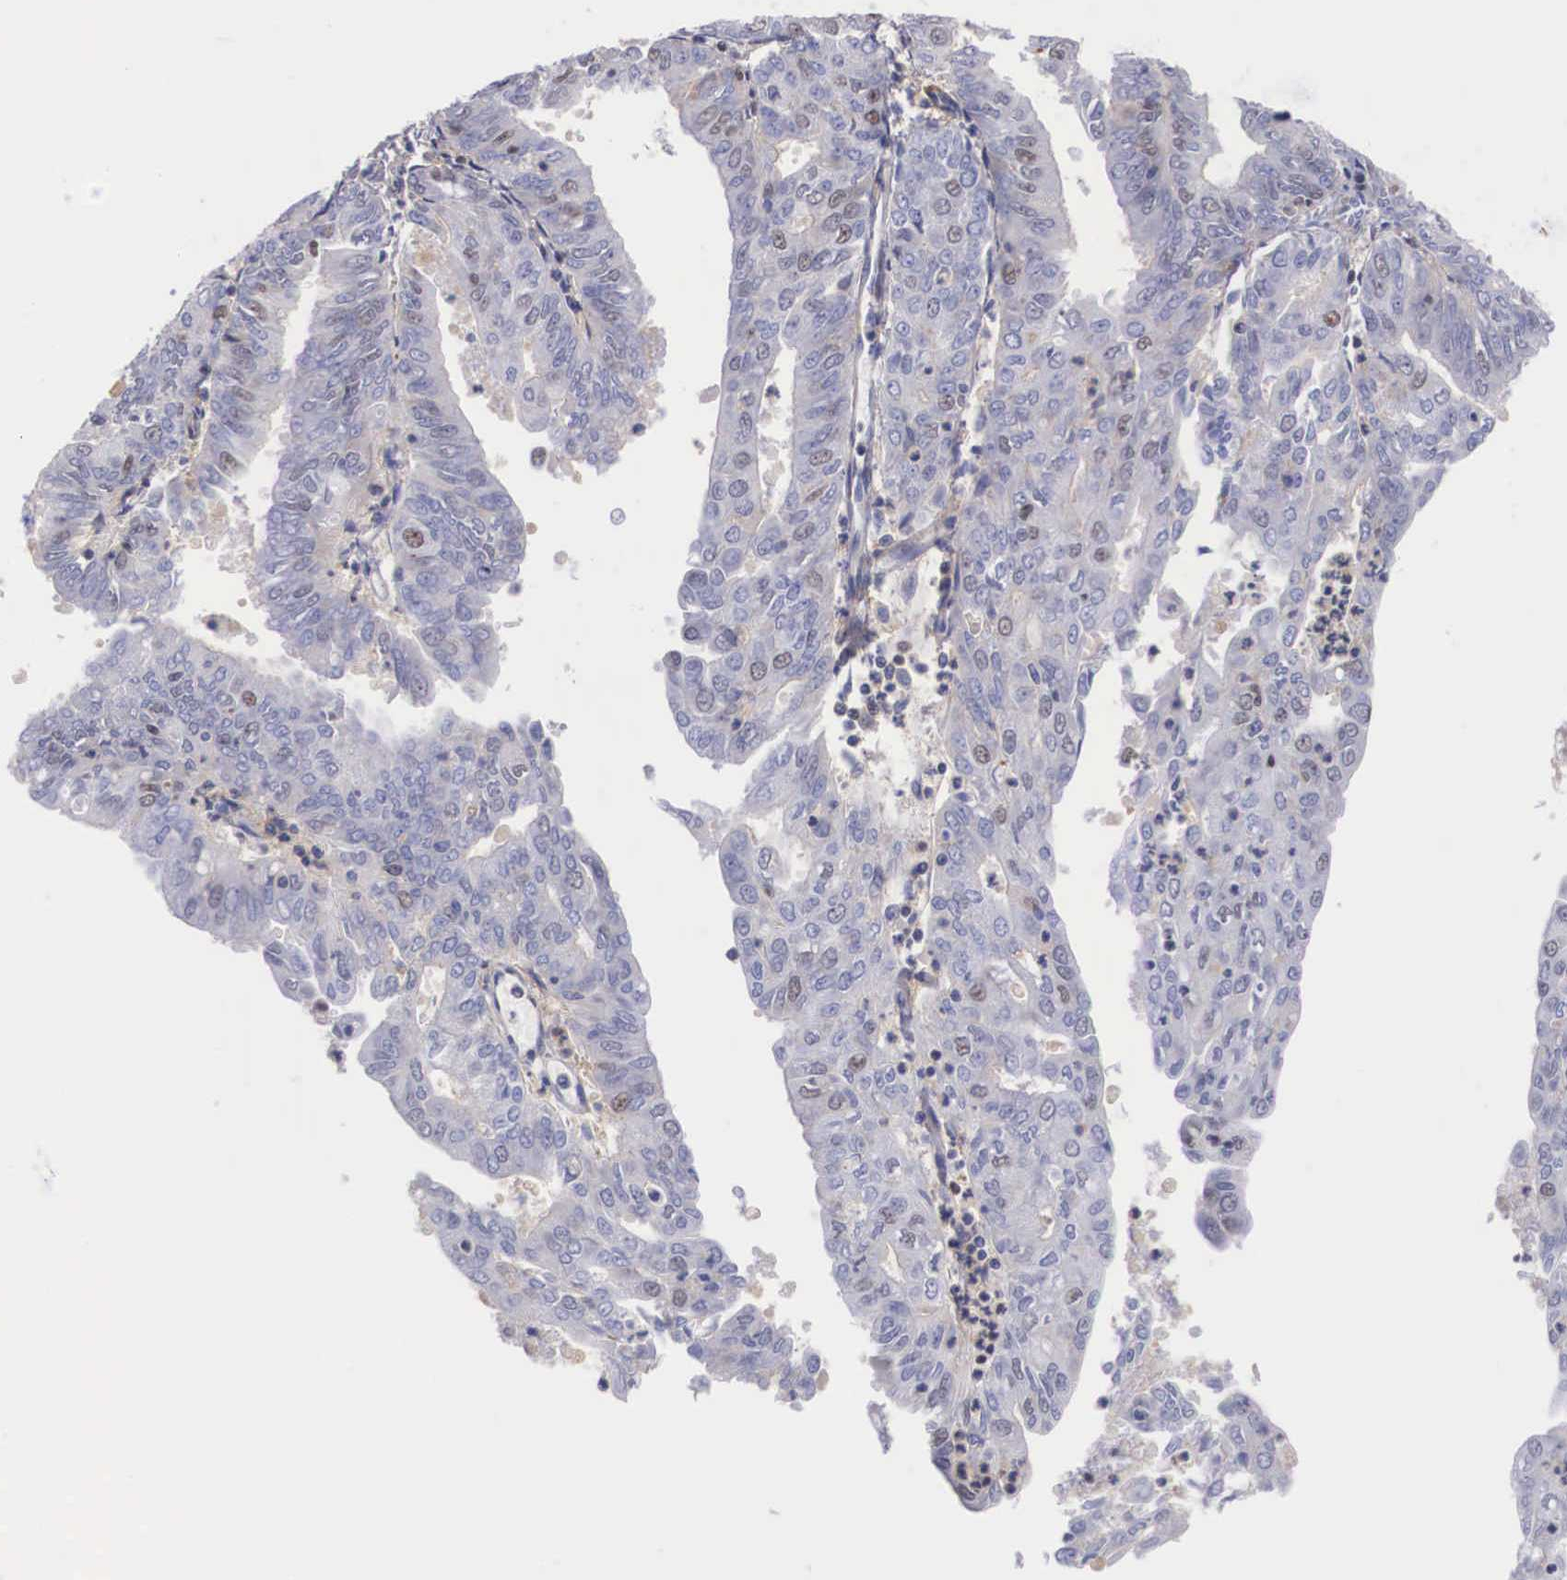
{"staining": {"intensity": "negative", "quantity": "none", "location": "none"}, "tissue": "endometrial cancer", "cell_type": "Tumor cells", "image_type": "cancer", "snomed": [{"axis": "morphology", "description": "Adenocarcinoma, NOS"}, {"axis": "topography", "description": "Endometrium"}], "caption": "The immunohistochemistry (IHC) photomicrograph has no significant positivity in tumor cells of endometrial adenocarcinoma tissue. (DAB (3,3'-diaminobenzidine) immunohistochemistry (IHC), high magnification).", "gene": "NR4A2", "patient": {"sex": "female", "age": 79}}